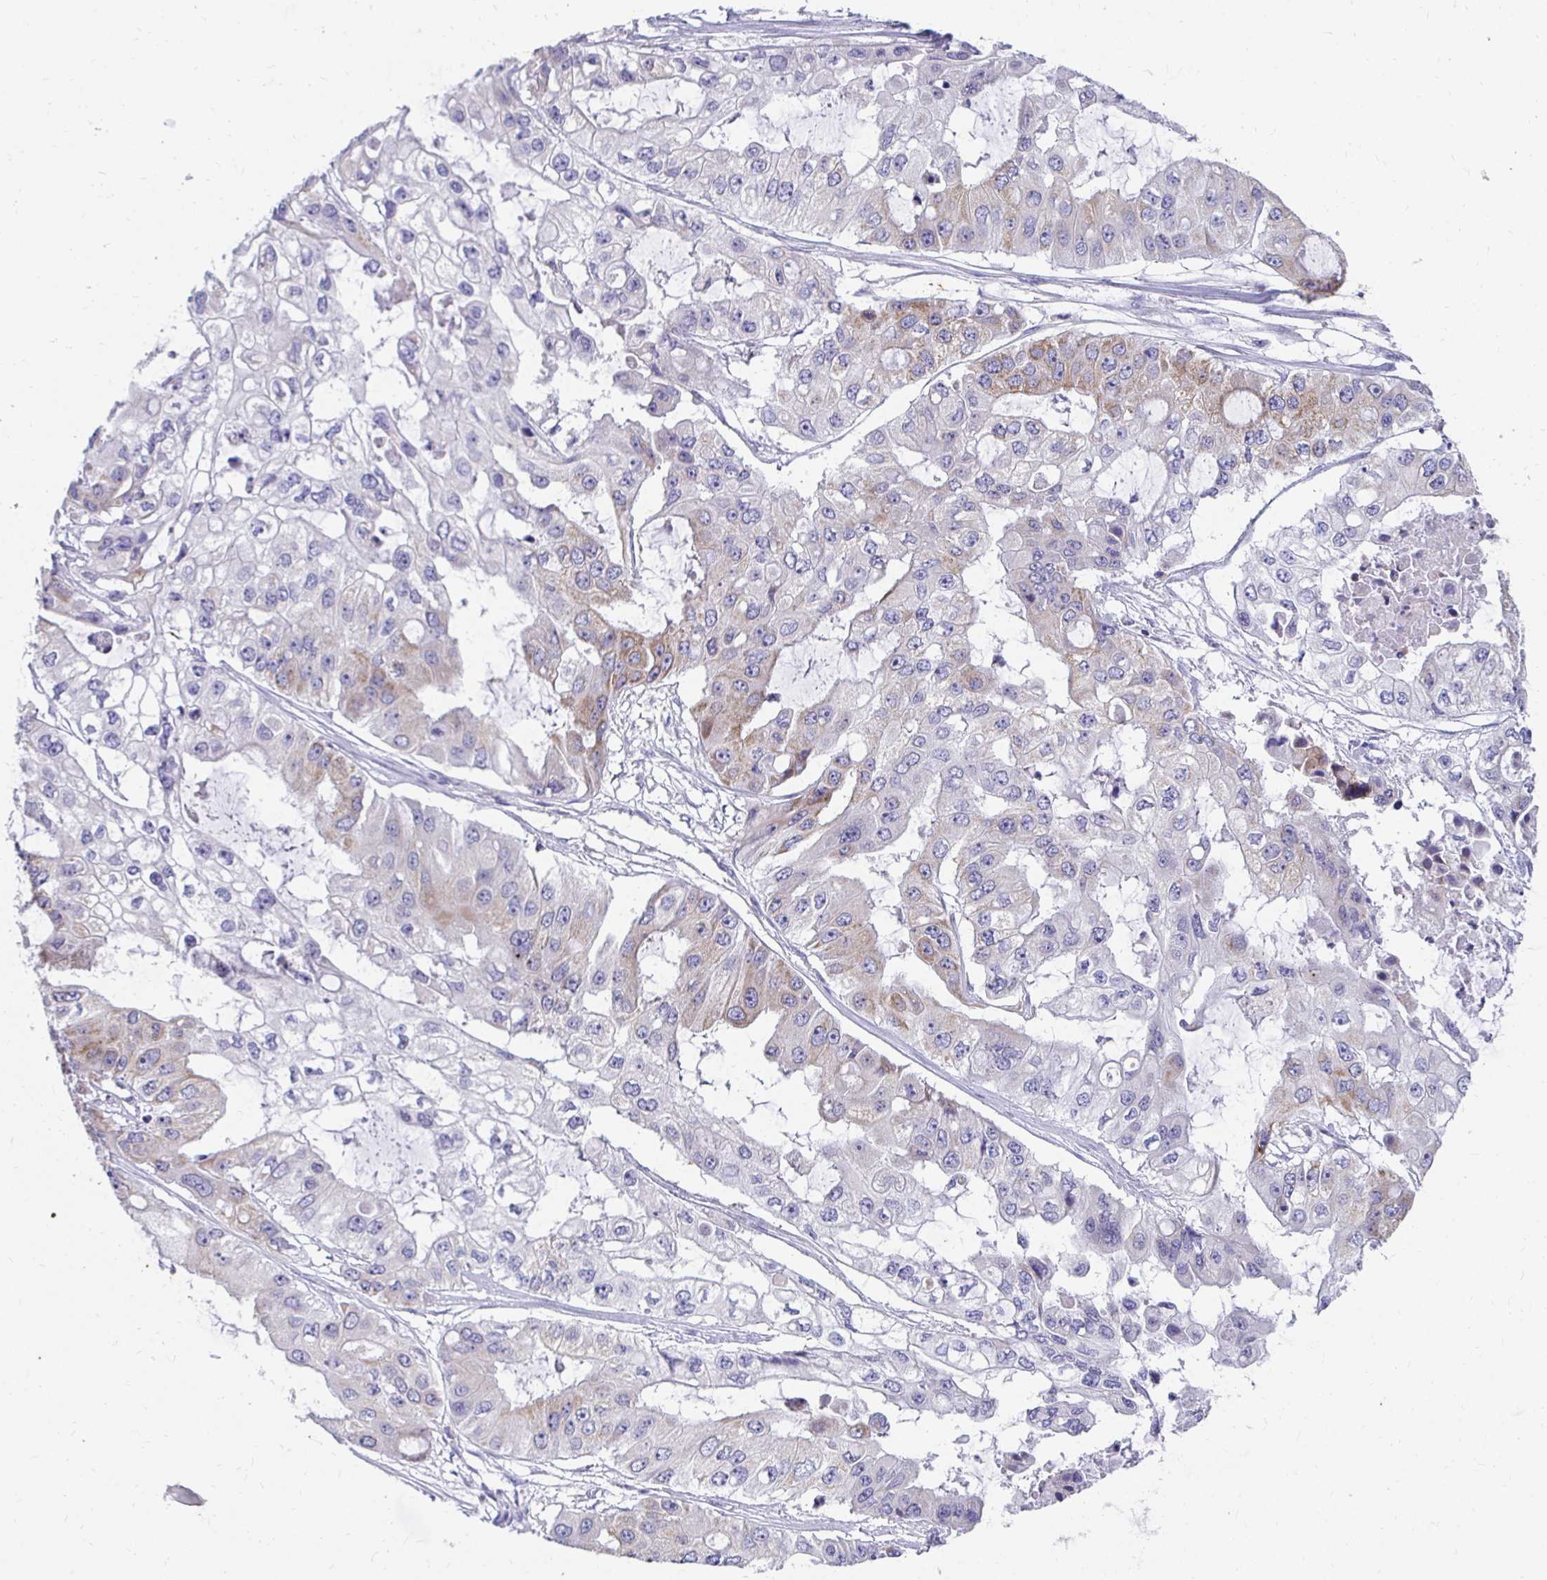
{"staining": {"intensity": "weak", "quantity": "<25%", "location": "cytoplasmic/membranous"}, "tissue": "ovarian cancer", "cell_type": "Tumor cells", "image_type": "cancer", "snomed": [{"axis": "morphology", "description": "Cystadenocarcinoma, serous, NOS"}, {"axis": "topography", "description": "Ovary"}], "caption": "Image shows no protein expression in tumor cells of ovarian cancer (serous cystadenocarcinoma) tissue. (Brightfield microscopy of DAB (3,3'-diaminobenzidine) IHC at high magnification).", "gene": "EXOC5", "patient": {"sex": "female", "age": 56}}